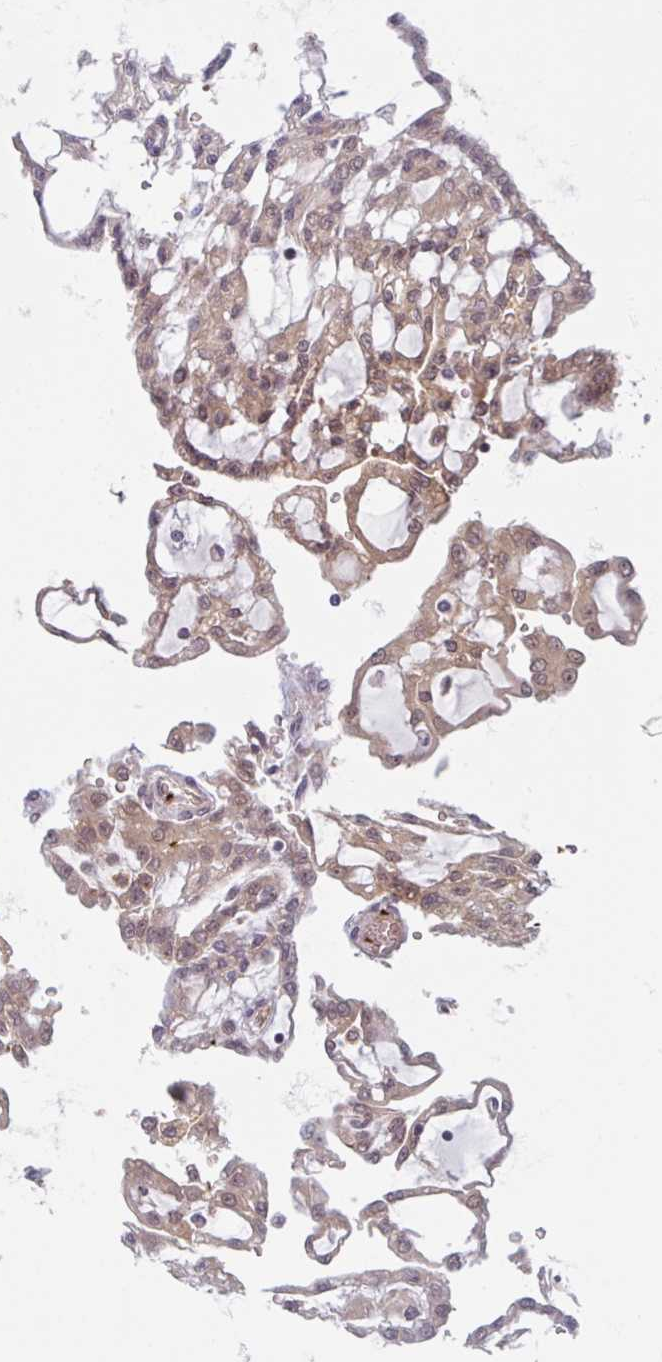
{"staining": {"intensity": "weak", "quantity": ">75%", "location": "cytoplasmic/membranous,nuclear"}, "tissue": "renal cancer", "cell_type": "Tumor cells", "image_type": "cancer", "snomed": [{"axis": "morphology", "description": "Adenocarcinoma, NOS"}, {"axis": "topography", "description": "Kidney"}], "caption": "DAB (3,3'-diaminobenzidine) immunohistochemical staining of human renal cancer (adenocarcinoma) exhibits weak cytoplasmic/membranous and nuclear protein positivity in approximately >75% of tumor cells.", "gene": "HMBS", "patient": {"sex": "male", "age": 63}}